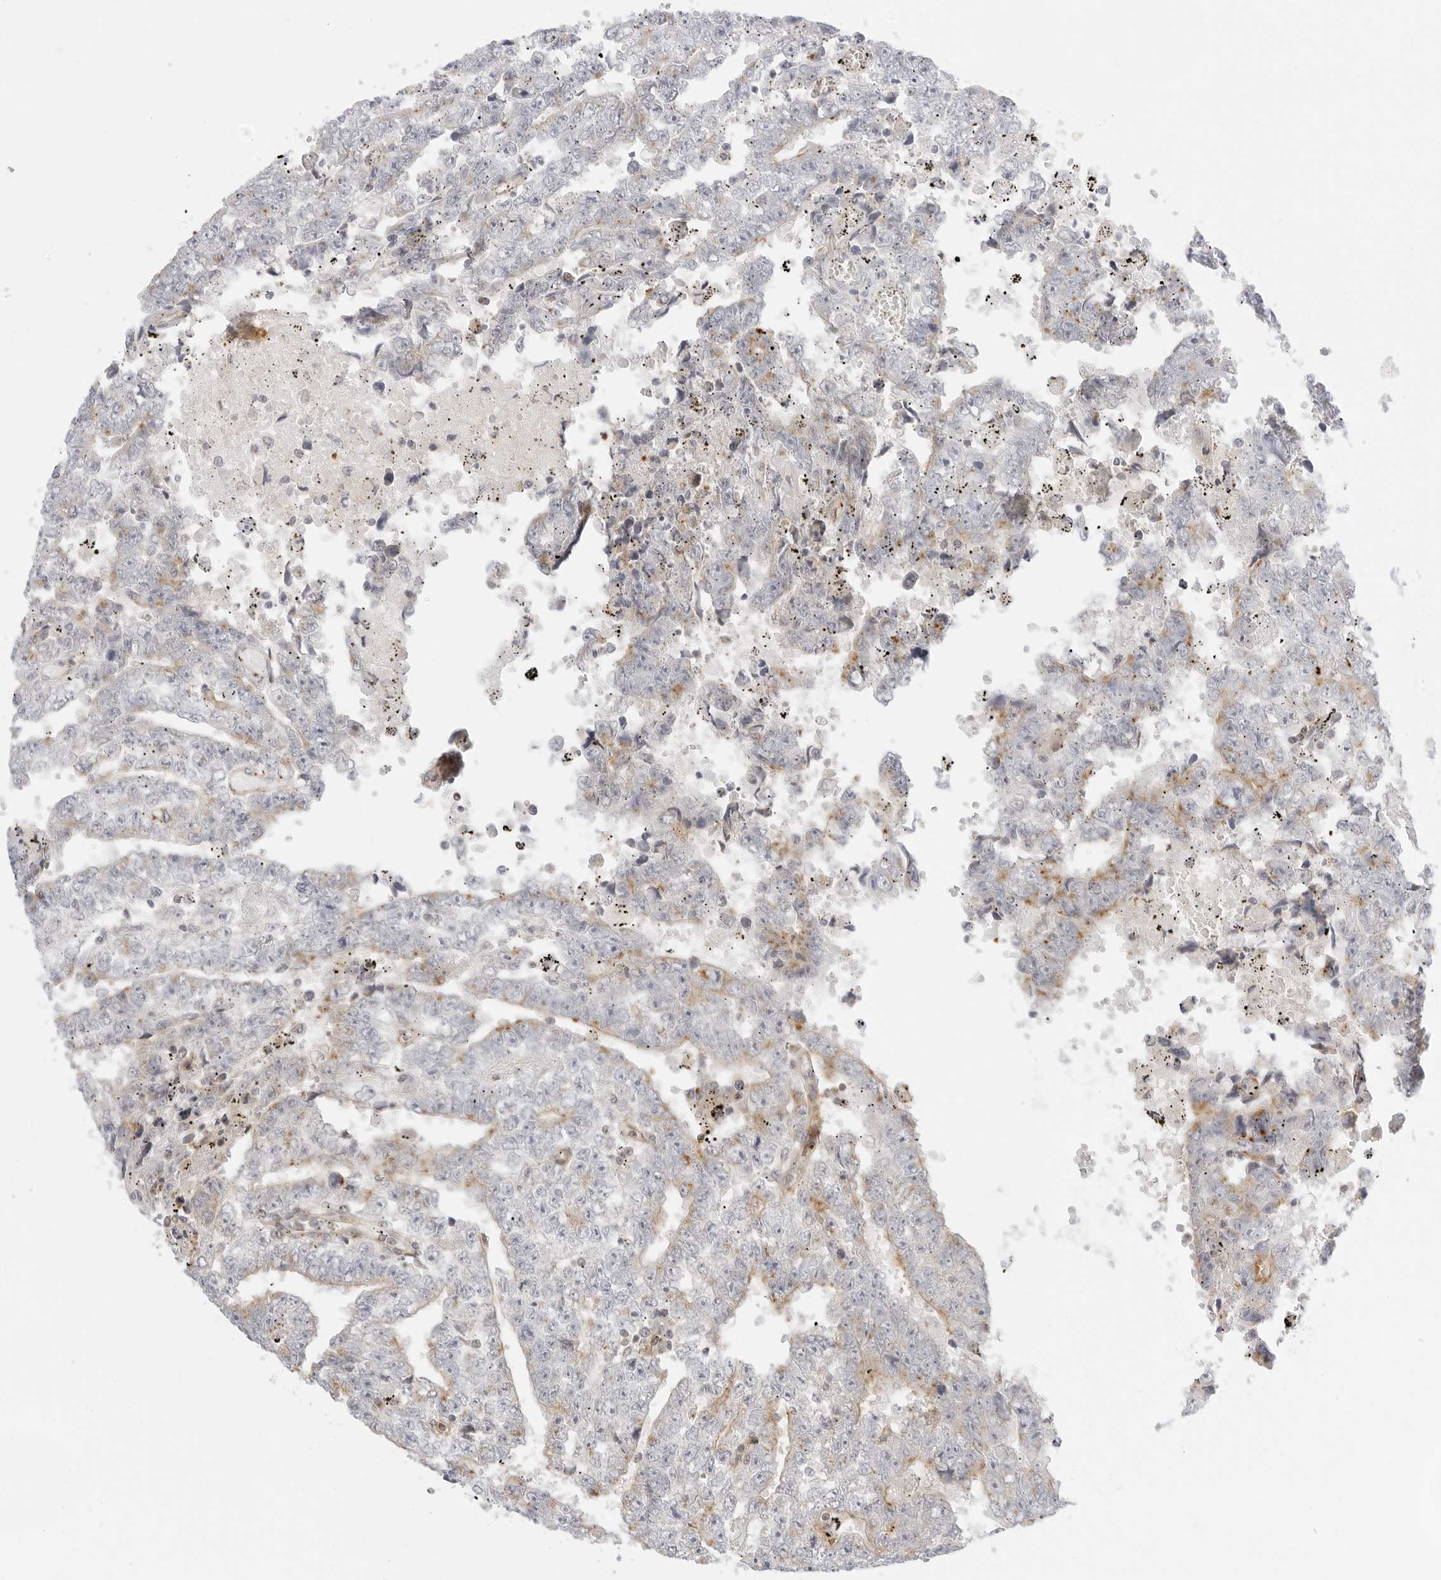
{"staining": {"intensity": "negative", "quantity": "none", "location": "none"}, "tissue": "testis cancer", "cell_type": "Tumor cells", "image_type": "cancer", "snomed": [{"axis": "morphology", "description": "Carcinoma, Embryonal, NOS"}, {"axis": "topography", "description": "Testis"}], "caption": "Micrograph shows no protein positivity in tumor cells of embryonal carcinoma (testis) tissue.", "gene": "OSCP1", "patient": {"sex": "male", "age": 25}}